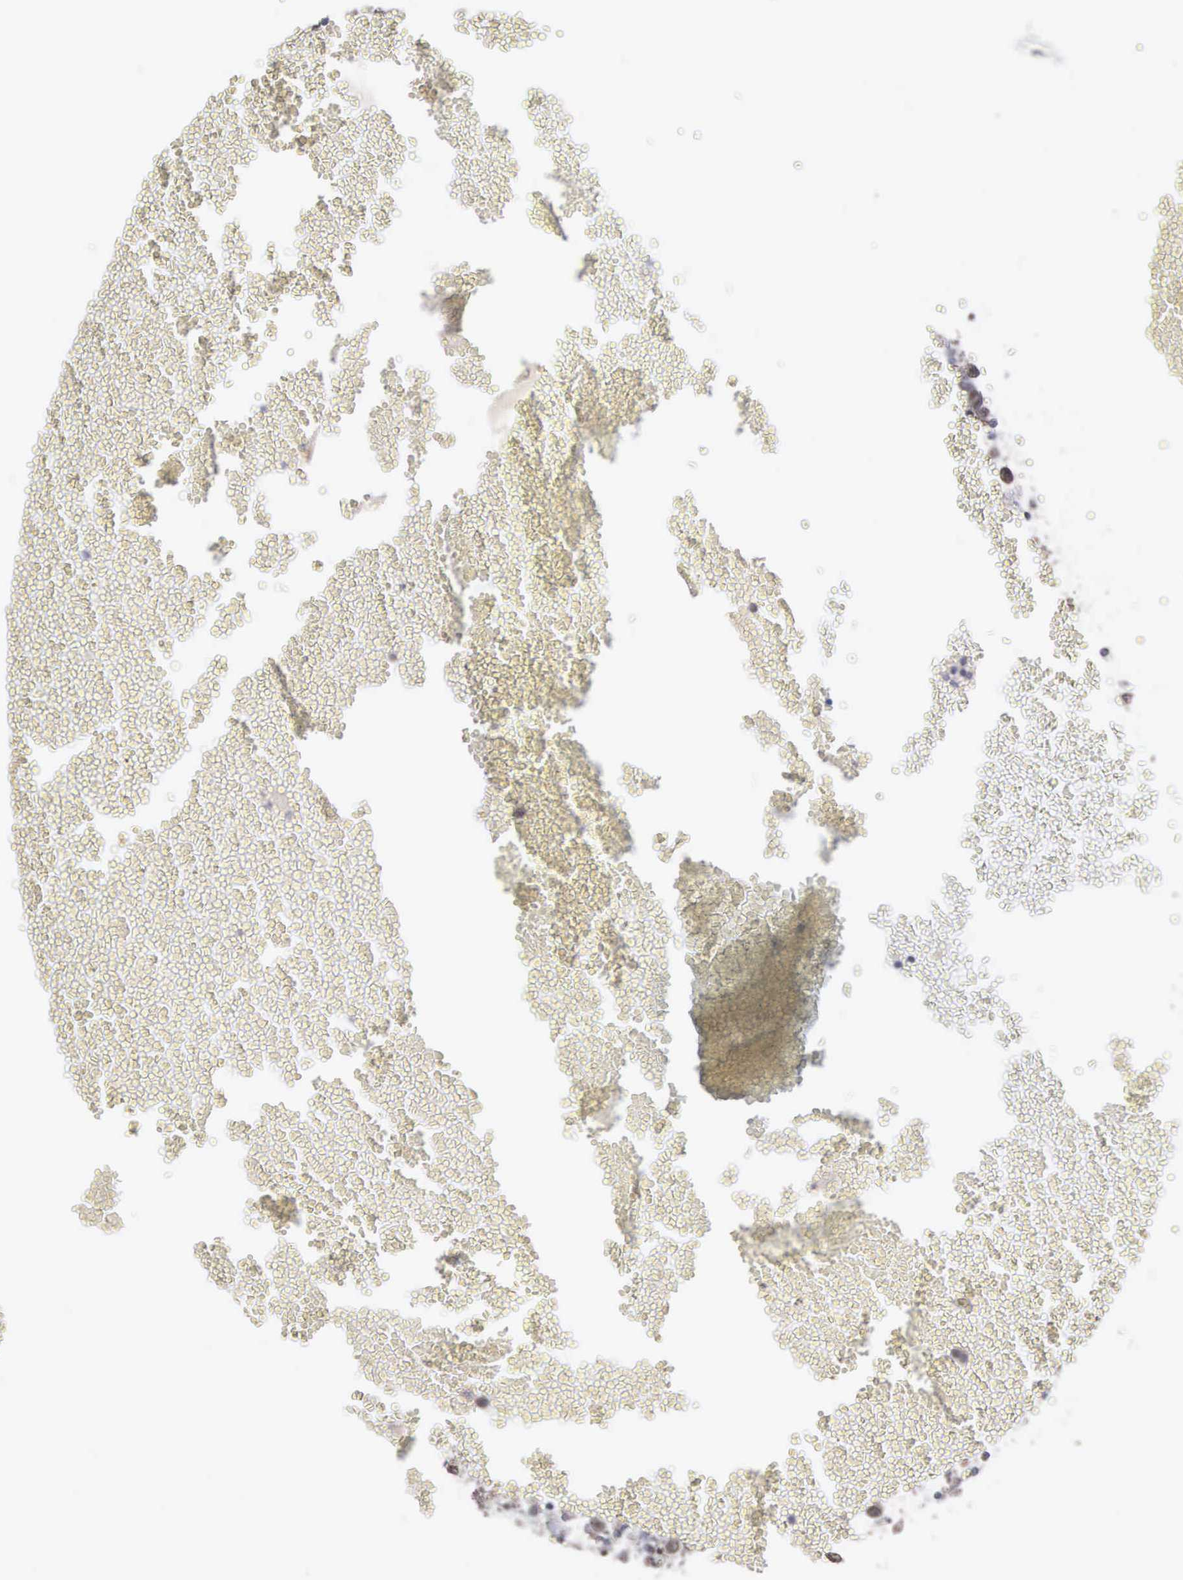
{"staining": {"intensity": "negative", "quantity": "none", "location": "none"}, "tissue": "testis cancer", "cell_type": "Tumor cells", "image_type": "cancer", "snomed": [{"axis": "morphology", "description": "Seminoma, NOS"}, {"axis": "topography", "description": "Testis"}], "caption": "Immunohistochemistry of seminoma (testis) demonstrates no positivity in tumor cells.", "gene": "ACOT4", "patient": {"sex": "male", "age": 71}}